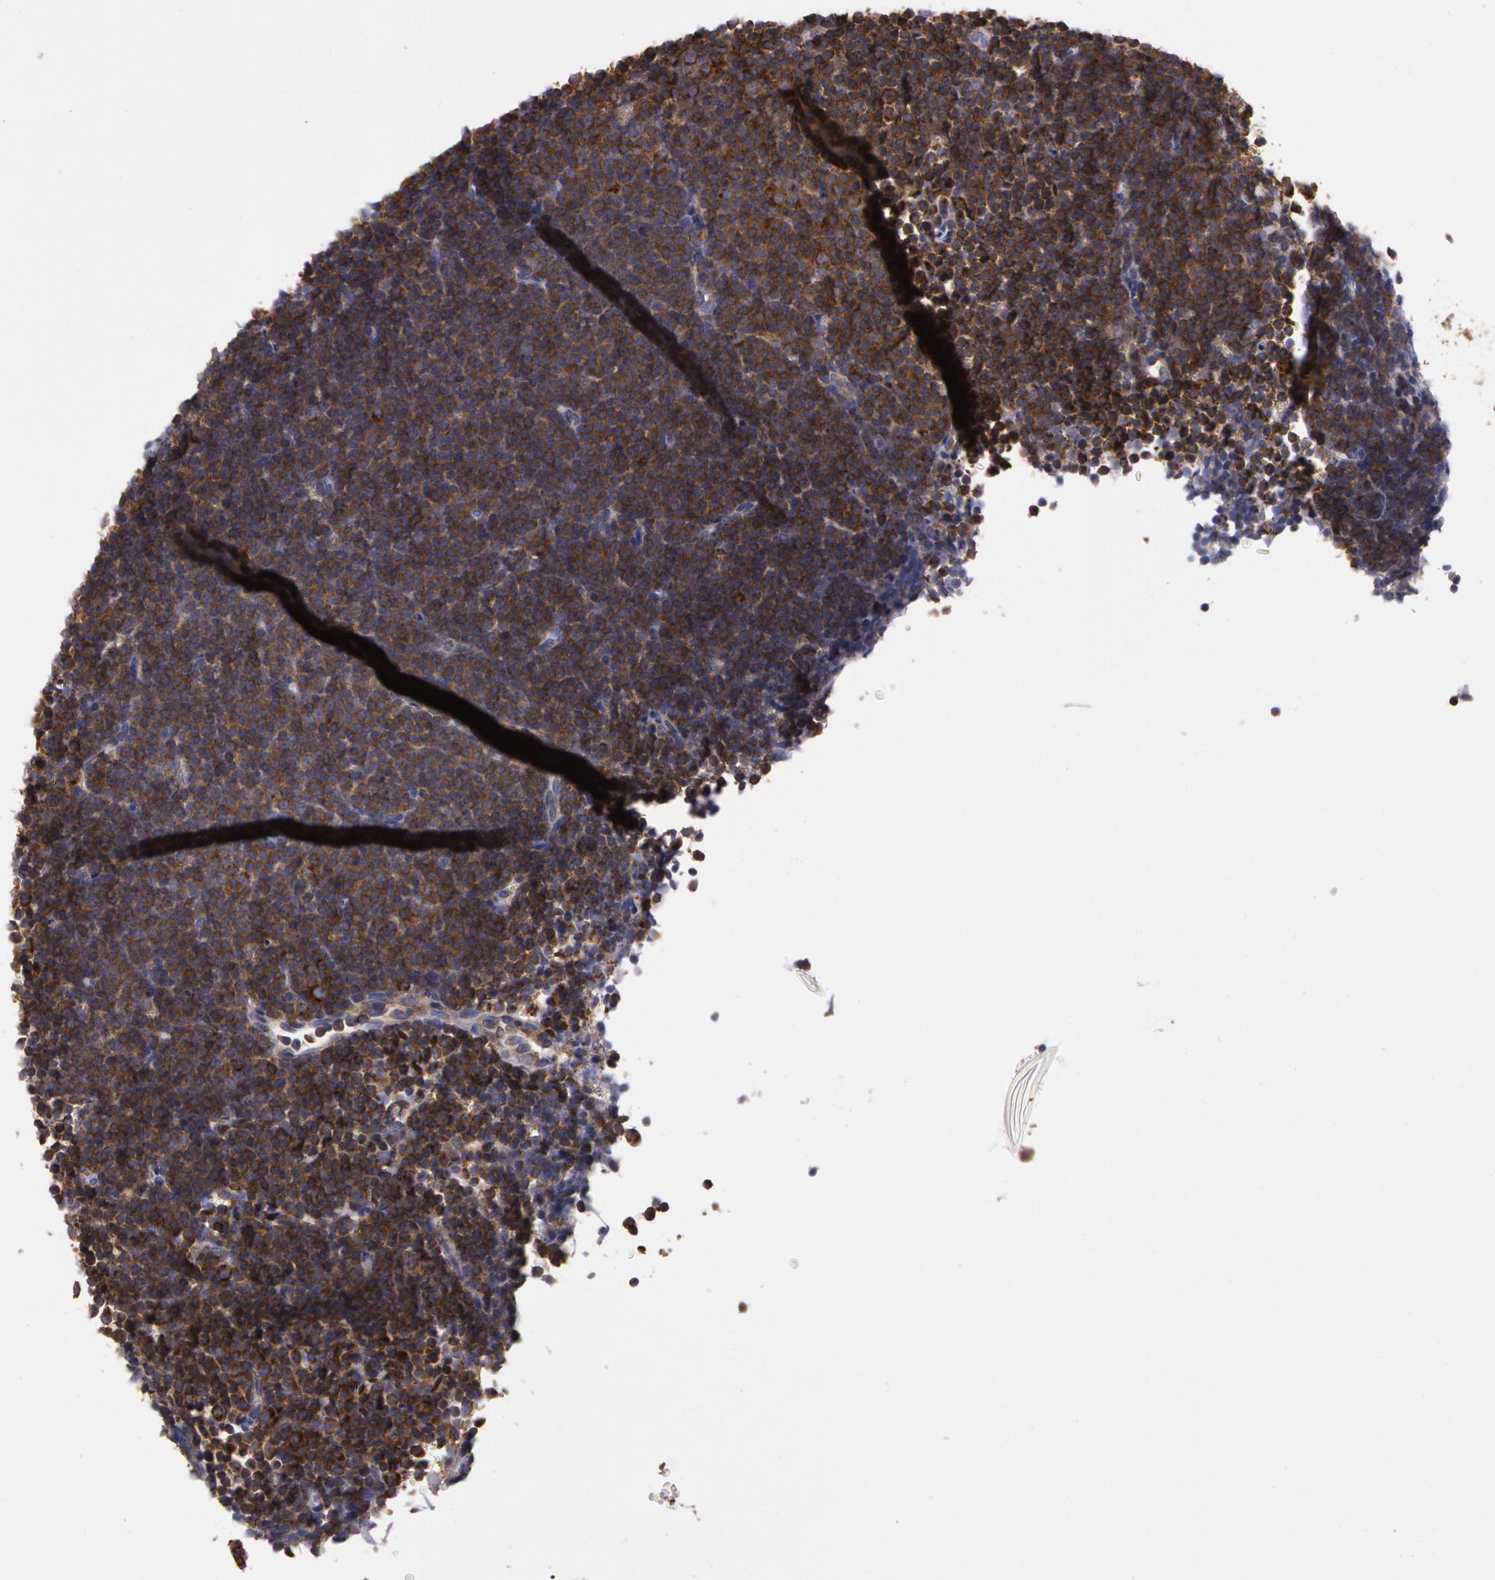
{"staining": {"intensity": "strong", "quantity": ">75%", "location": "cytoplasmic/membranous"}, "tissue": "lymphoma", "cell_type": "Tumor cells", "image_type": "cancer", "snomed": [{"axis": "morphology", "description": "Malignant lymphoma, non-Hodgkin's type, Low grade"}, {"axis": "topography", "description": "Lymph node"}], "caption": "Protein analysis of lymphoma tissue exhibits strong cytoplasmic/membranous staining in about >75% of tumor cells.", "gene": "NEK9", "patient": {"sex": "female", "age": 69}}